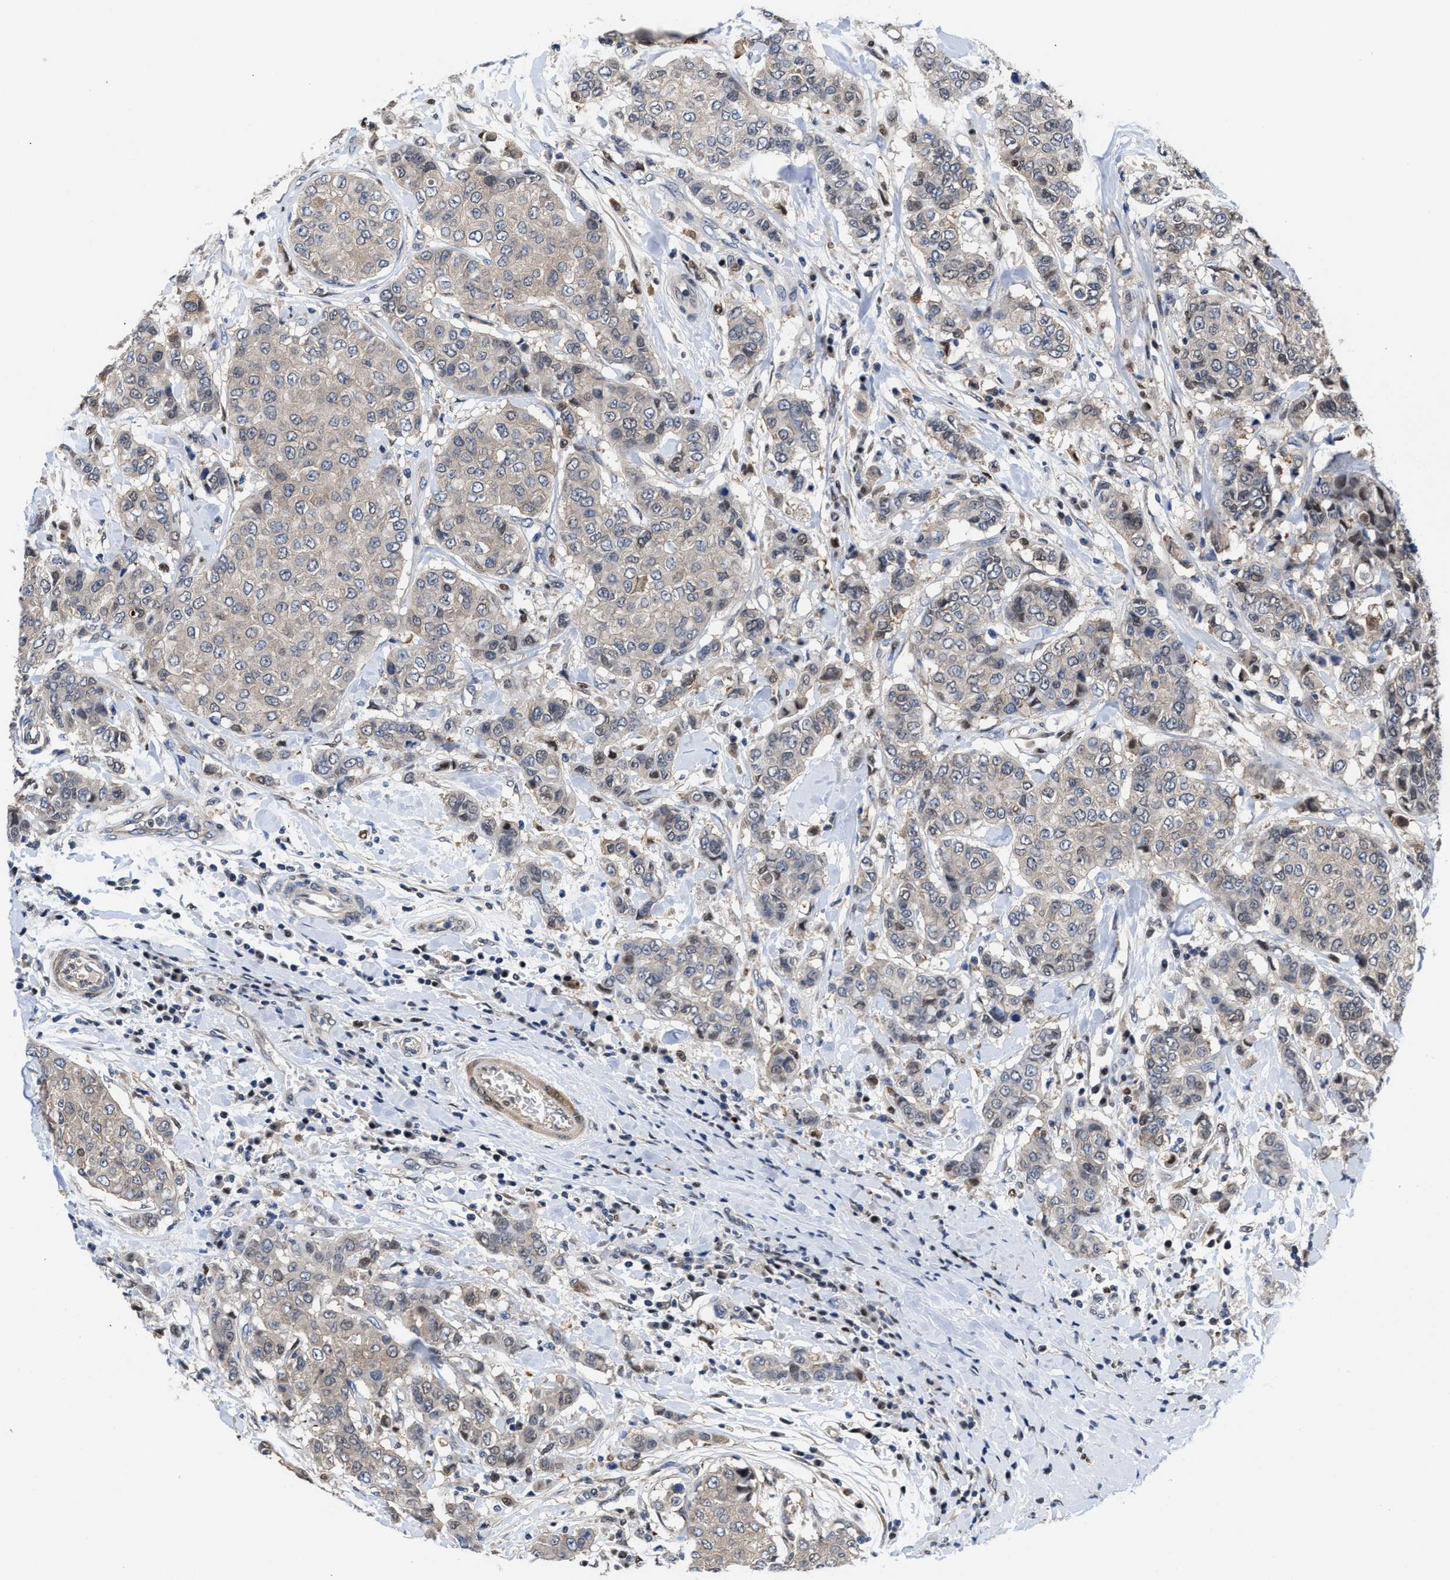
{"staining": {"intensity": "weak", "quantity": "<25%", "location": "cytoplasmic/membranous"}, "tissue": "breast cancer", "cell_type": "Tumor cells", "image_type": "cancer", "snomed": [{"axis": "morphology", "description": "Duct carcinoma"}, {"axis": "topography", "description": "Breast"}], "caption": "High power microscopy photomicrograph of an immunohistochemistry micrograph of breast cancer, revealing no significant staining in tumor cells.", "gene": "KIF12", "patient": {"sex": "female", "age": 27}}